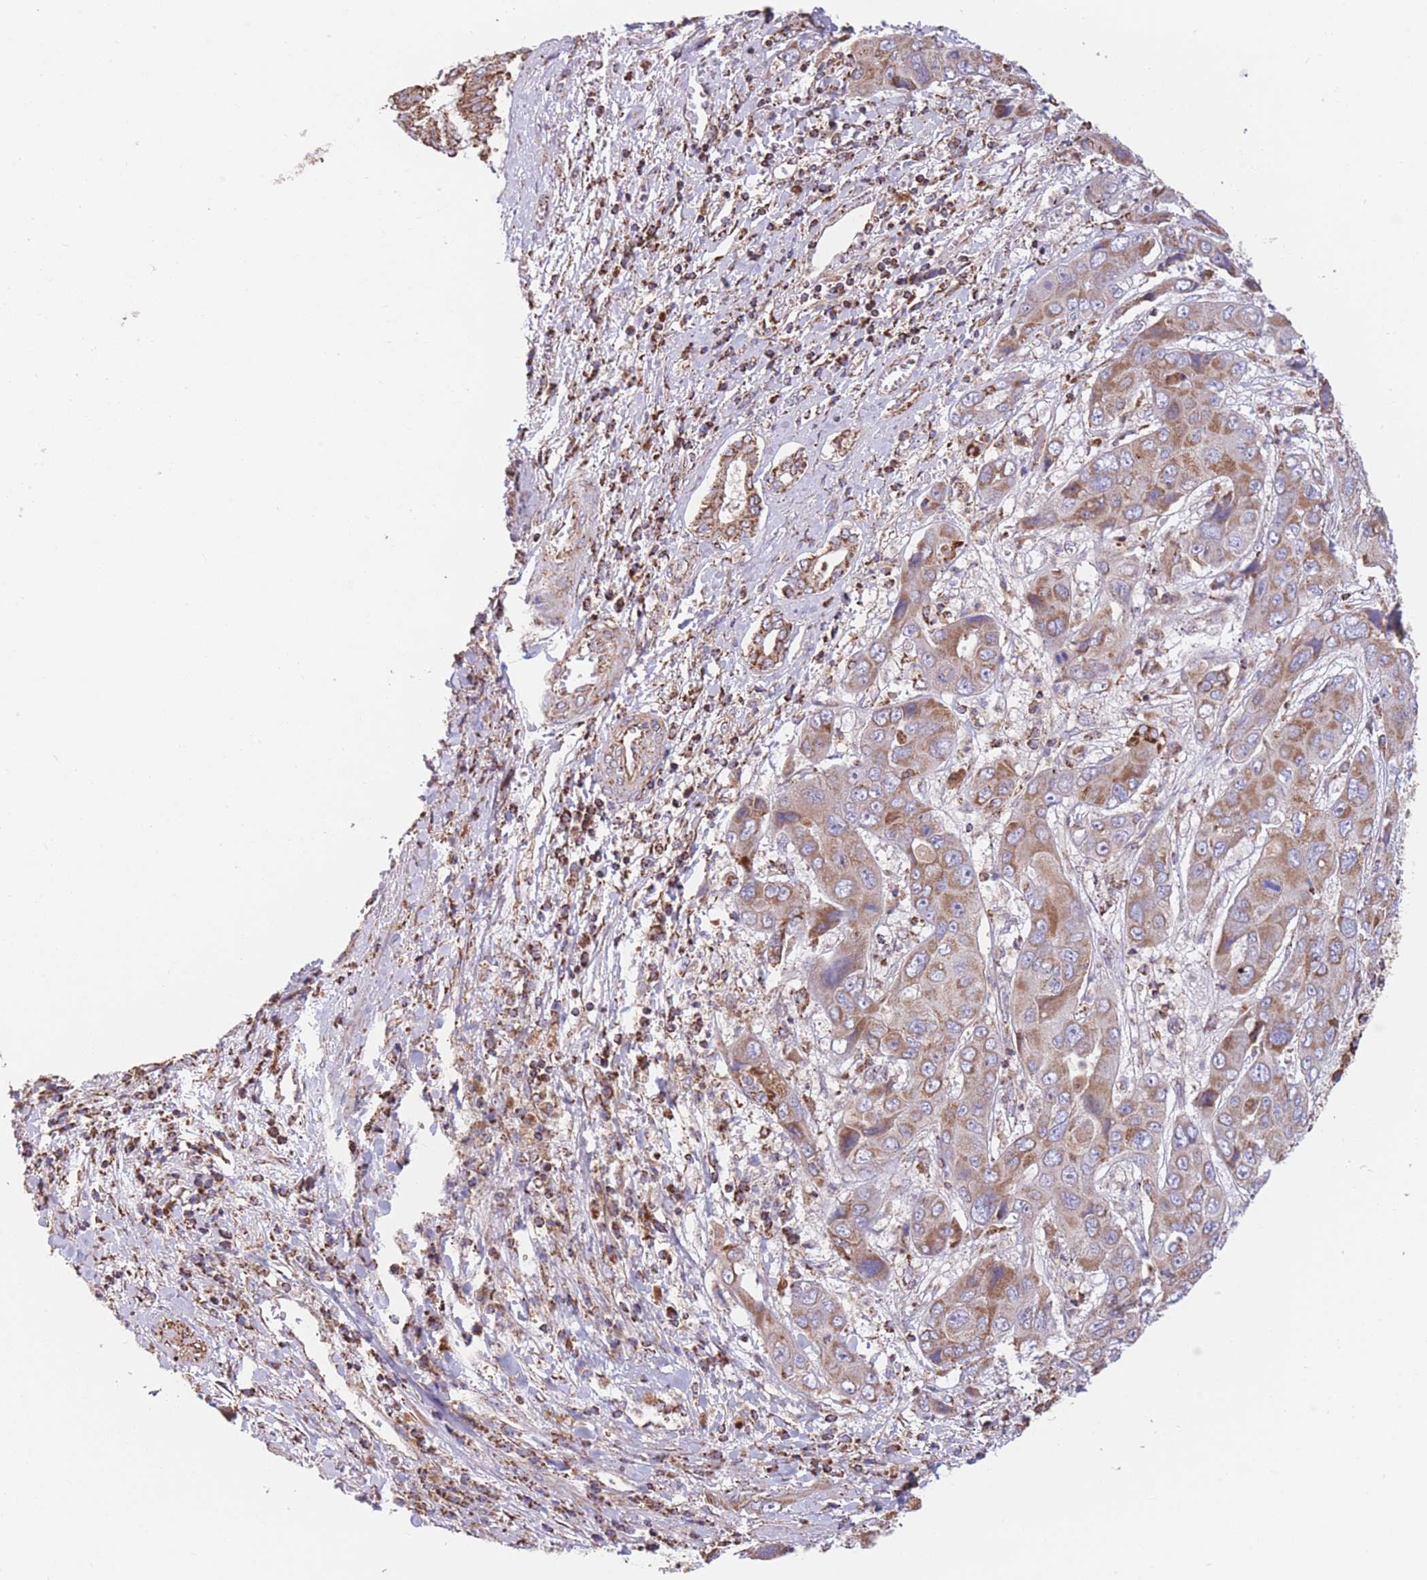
{"staining": {"intensity": "moderate", "quantity": ">75%", "location": "cytoplasmic/membranous"}, "tissue": "liver cancer", "cell_type": "Tumor cells", "image_type": "cancer", "snomed": [{"axis": "morphology", "description": "Cholangiocarcinoma"}, {"axis": "topography", "description": "Liver"}], "caption": "Tumor cells exhibit medium levels of moderate cytoplasmic/membranous staining in approximately >75% of cells in human liver cancer.", "gene": "FKBP8", "patient": {"sex": "male", "age": 67}}